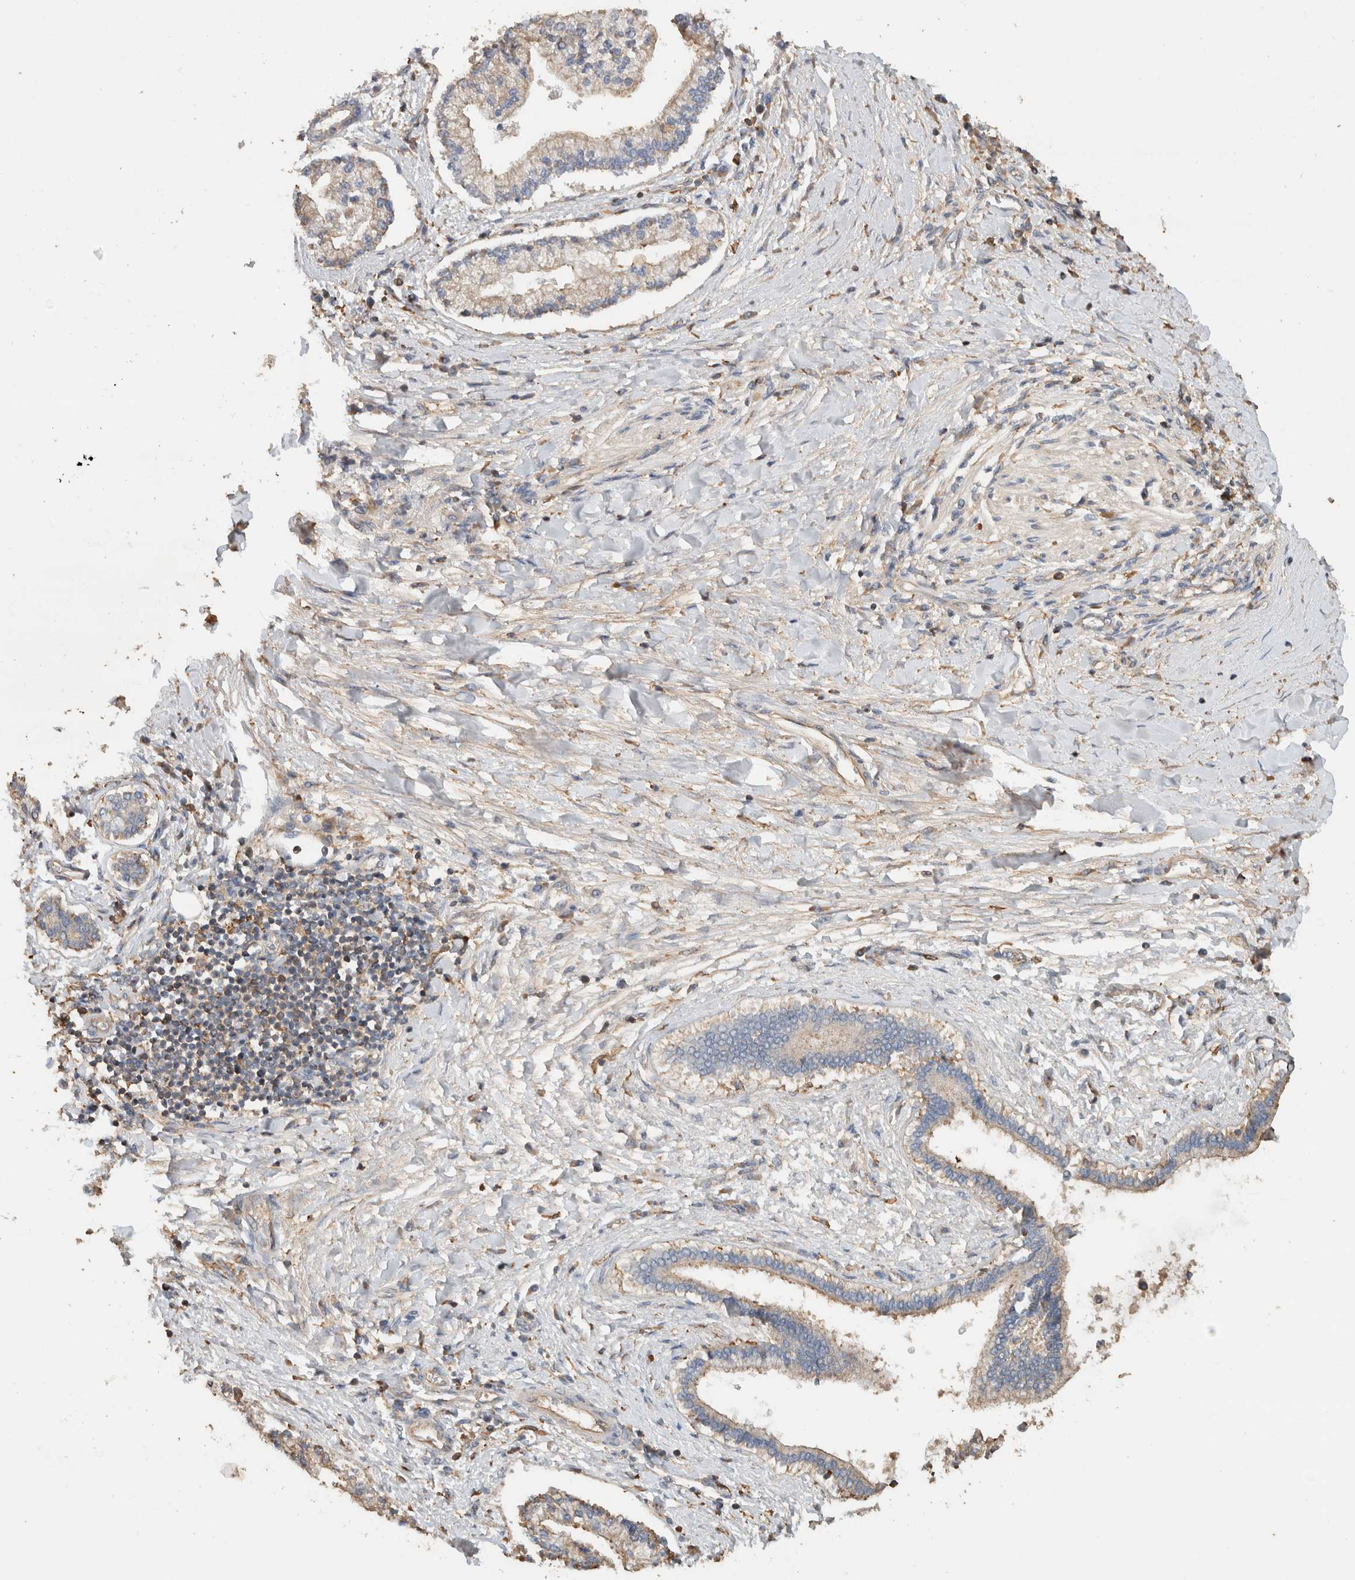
{"staining": {"intensity": "negative", "quantity": "none", "location": "none"}, "tissue": "liver cancer", "cell_type": "Tumor cells", "image_type": "cancer", "snomed": [{"axis": "morphology", "description": "Cholangiocarcinoma"}, {"axis": "topography", "description": "Liver"}], "caption": "An image of human liver cancer is negative for staining in tumor cells.", "gene": "EIF4G3", "patient": {"sex": "male", "age": 50}}